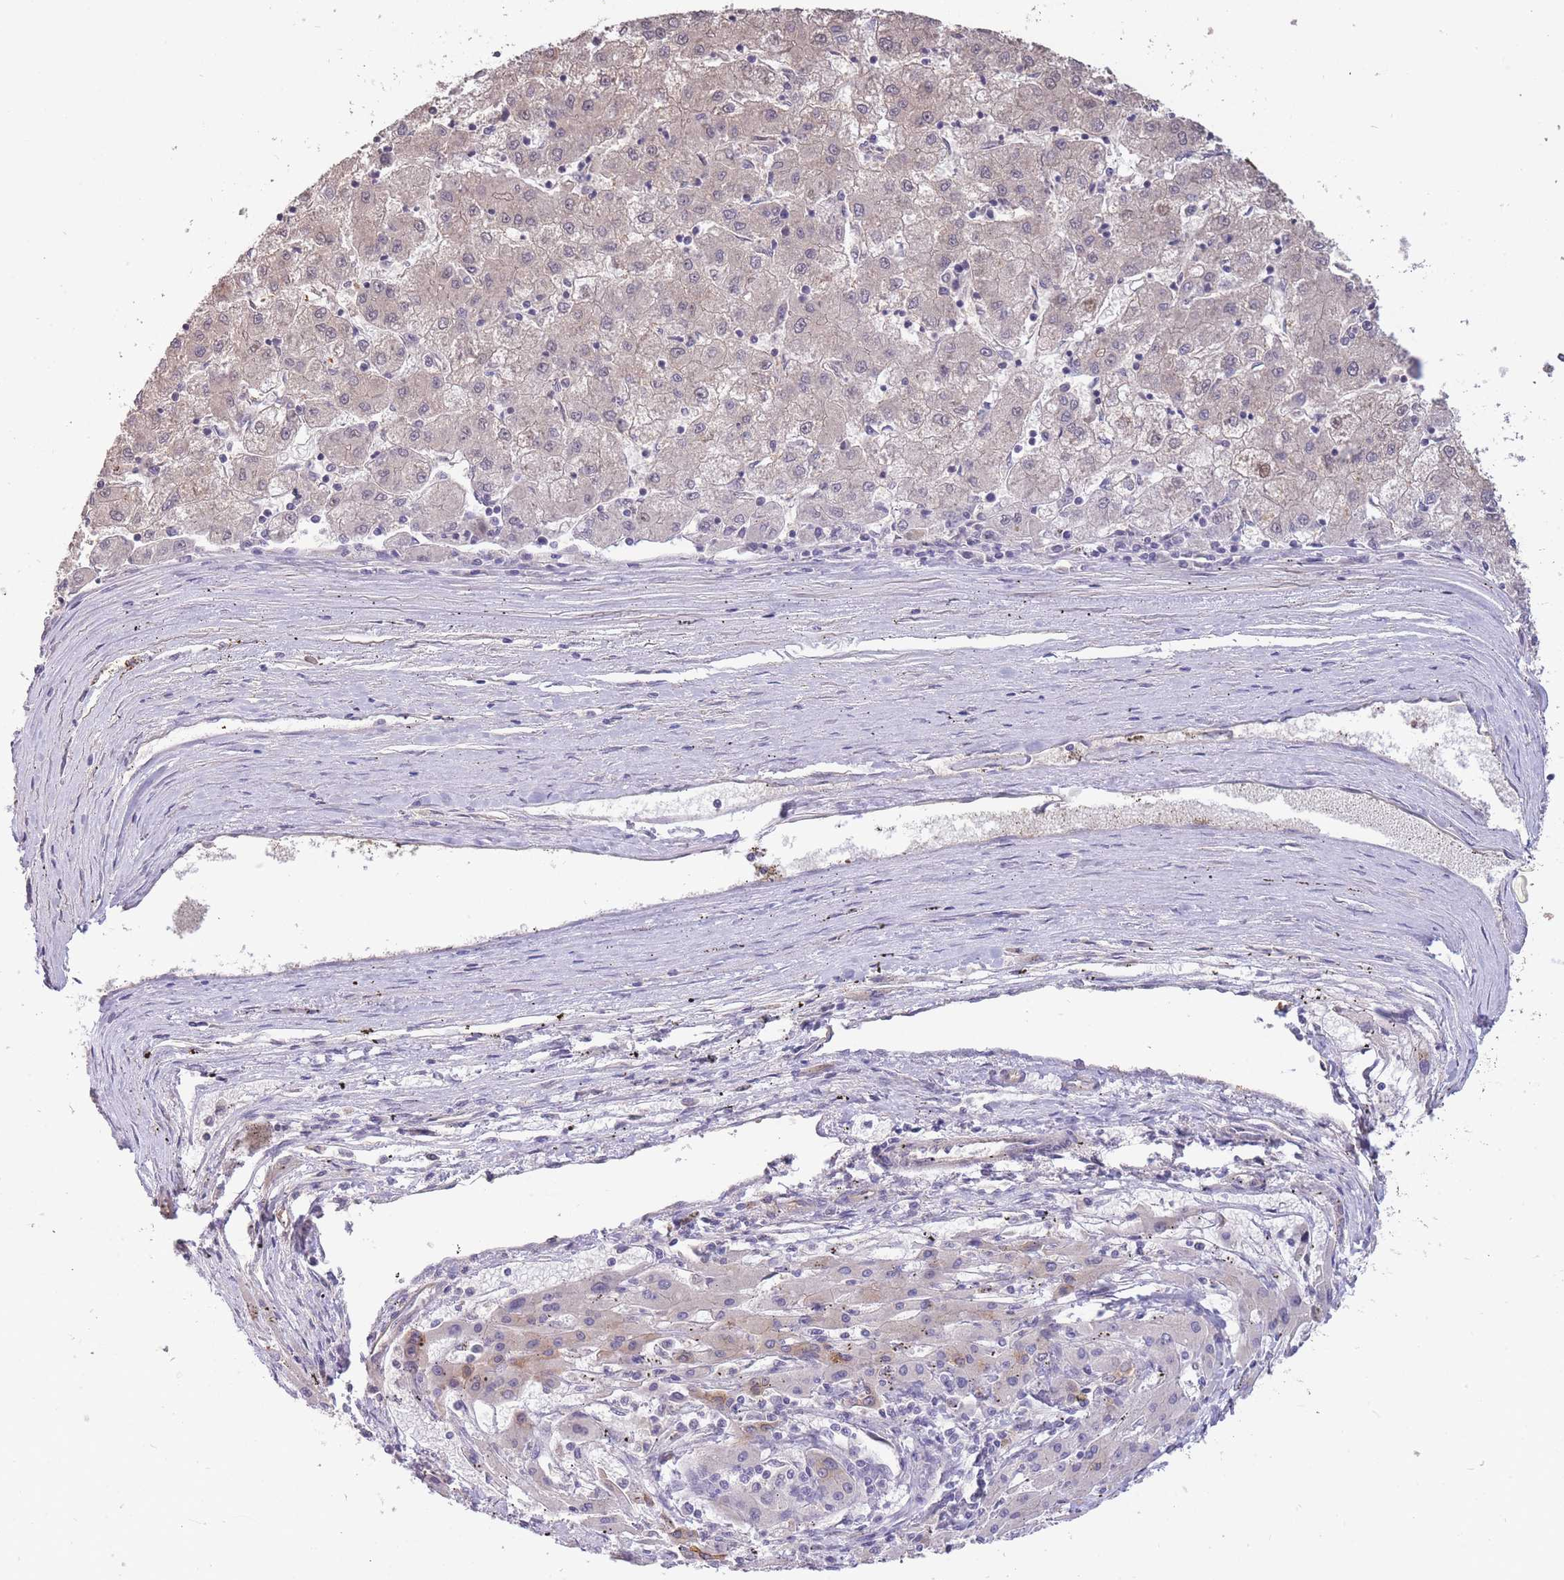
{"staining": {"intensity": "negative", "quantity": "none", "location": "none"}, "tissue": "liver cancer", "cell_type": "Tumor cells", "image_type": "cancer", "snomed": [{"axis": "morphology", "description": "Carcinoma, Hepatocellular, NOS"}, {"axis": "topography", "description": "Liver"}], "caption": "Liver cancer (hepatocellular carcinoma) was stained to show a protein in brown. There is no significant staining in tumor cells. (Brightfield microscopy of DAB (3,3'-diaminobenzidine) immunohistochemistry (IHC) at high magnification).", "gene": "SMC6", "patient": {"sex": "male", "age": 72}}